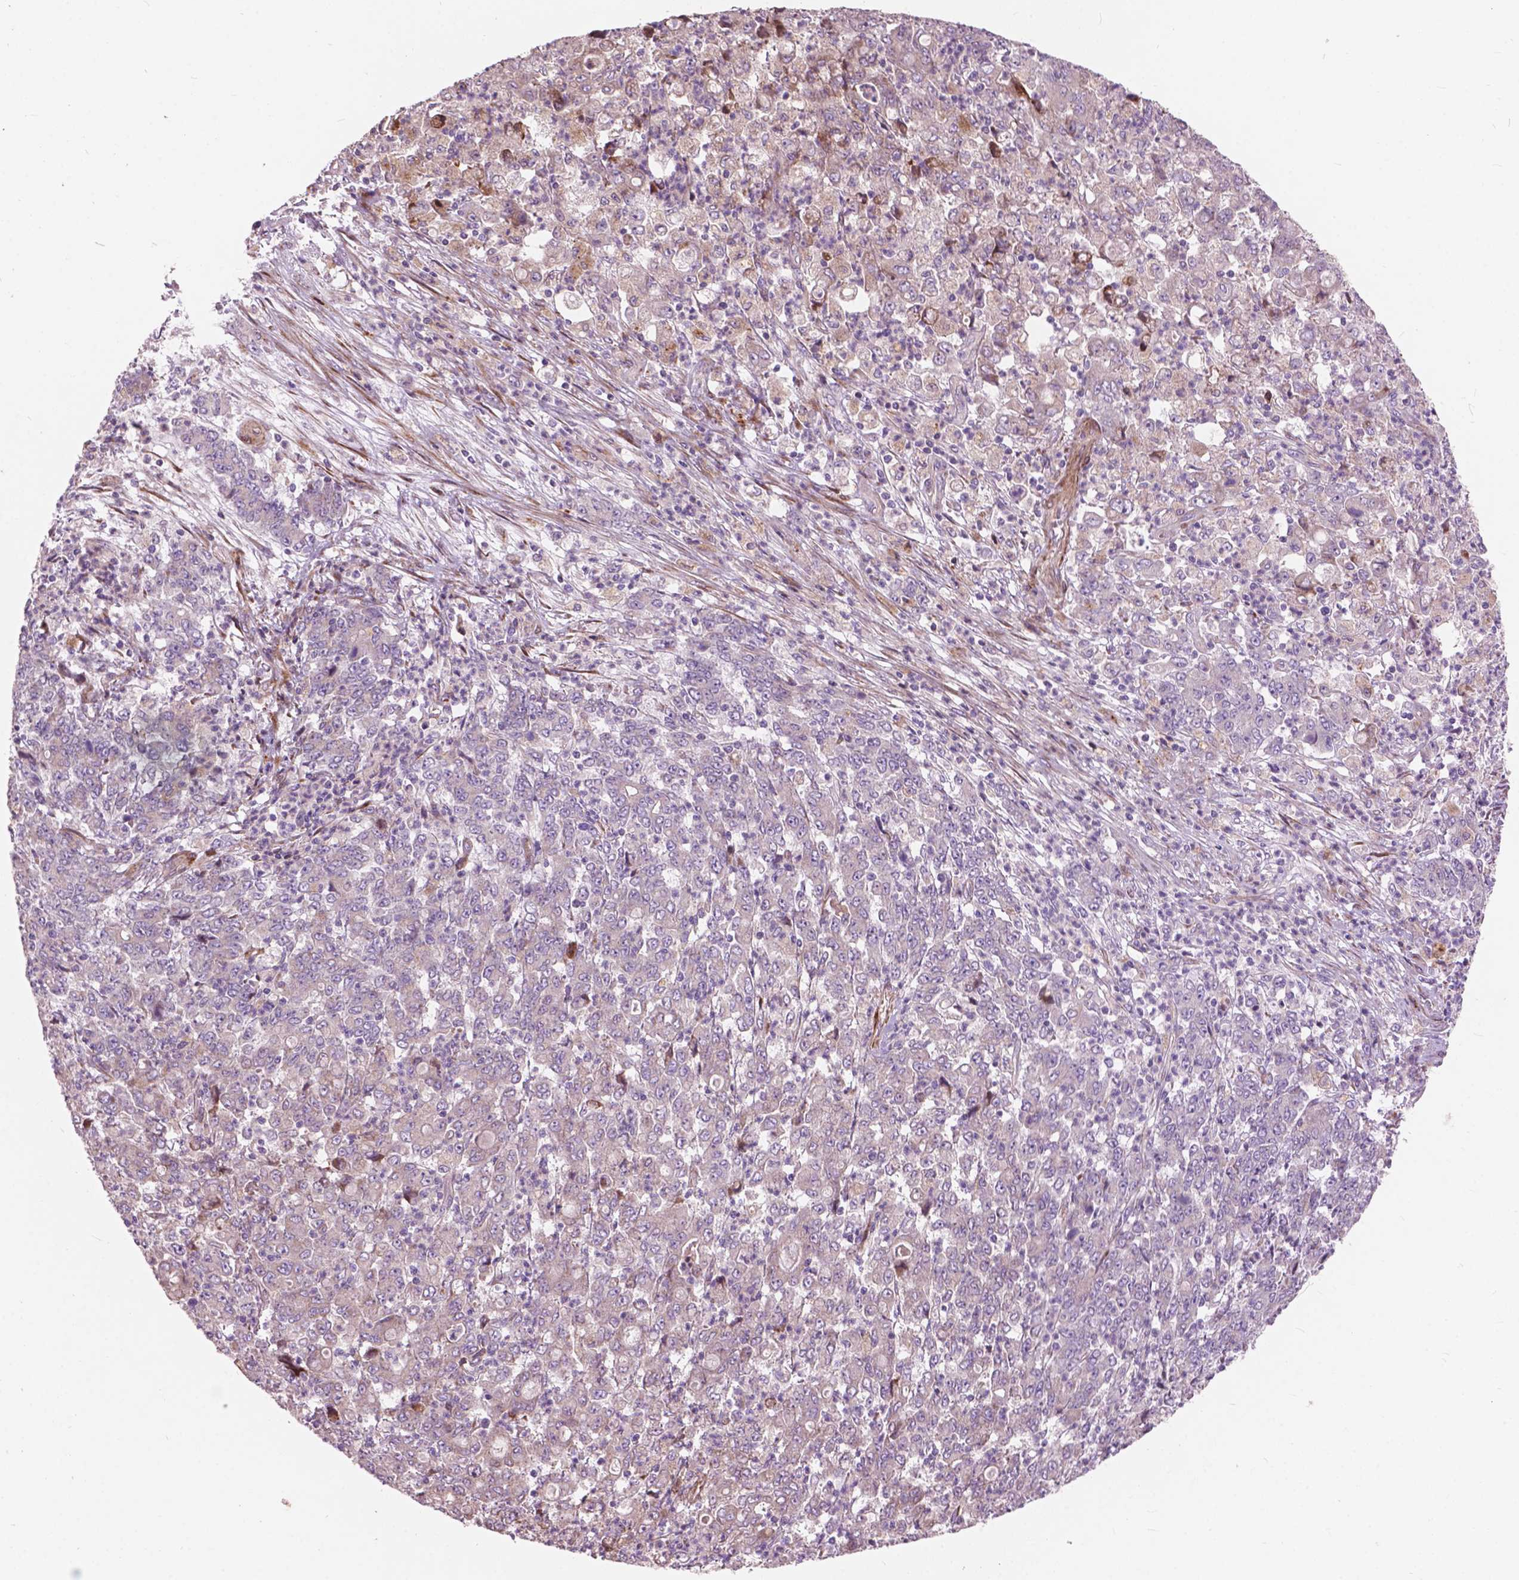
{"staining": {"intensity": "negative", "quantity": "none", "location": "none"}, "tissue": "stomach cancer", "cell_type": "Tumor cells", "image_type": "cancer", "snomed": [{"axis": "morphology", "description": "Adenocarcinoma, NOS"}, {"axis": "topography", "description": "Stomach, lower"}], "caption": "Immunohistochemistry (IHC) image of human stomach cancer (adenocarcinoma) stained for a protein (brown), which reveals no positivity in tumor cells.", "gene": "MORN1", "patient": {"sex": "female", "age": 71}}